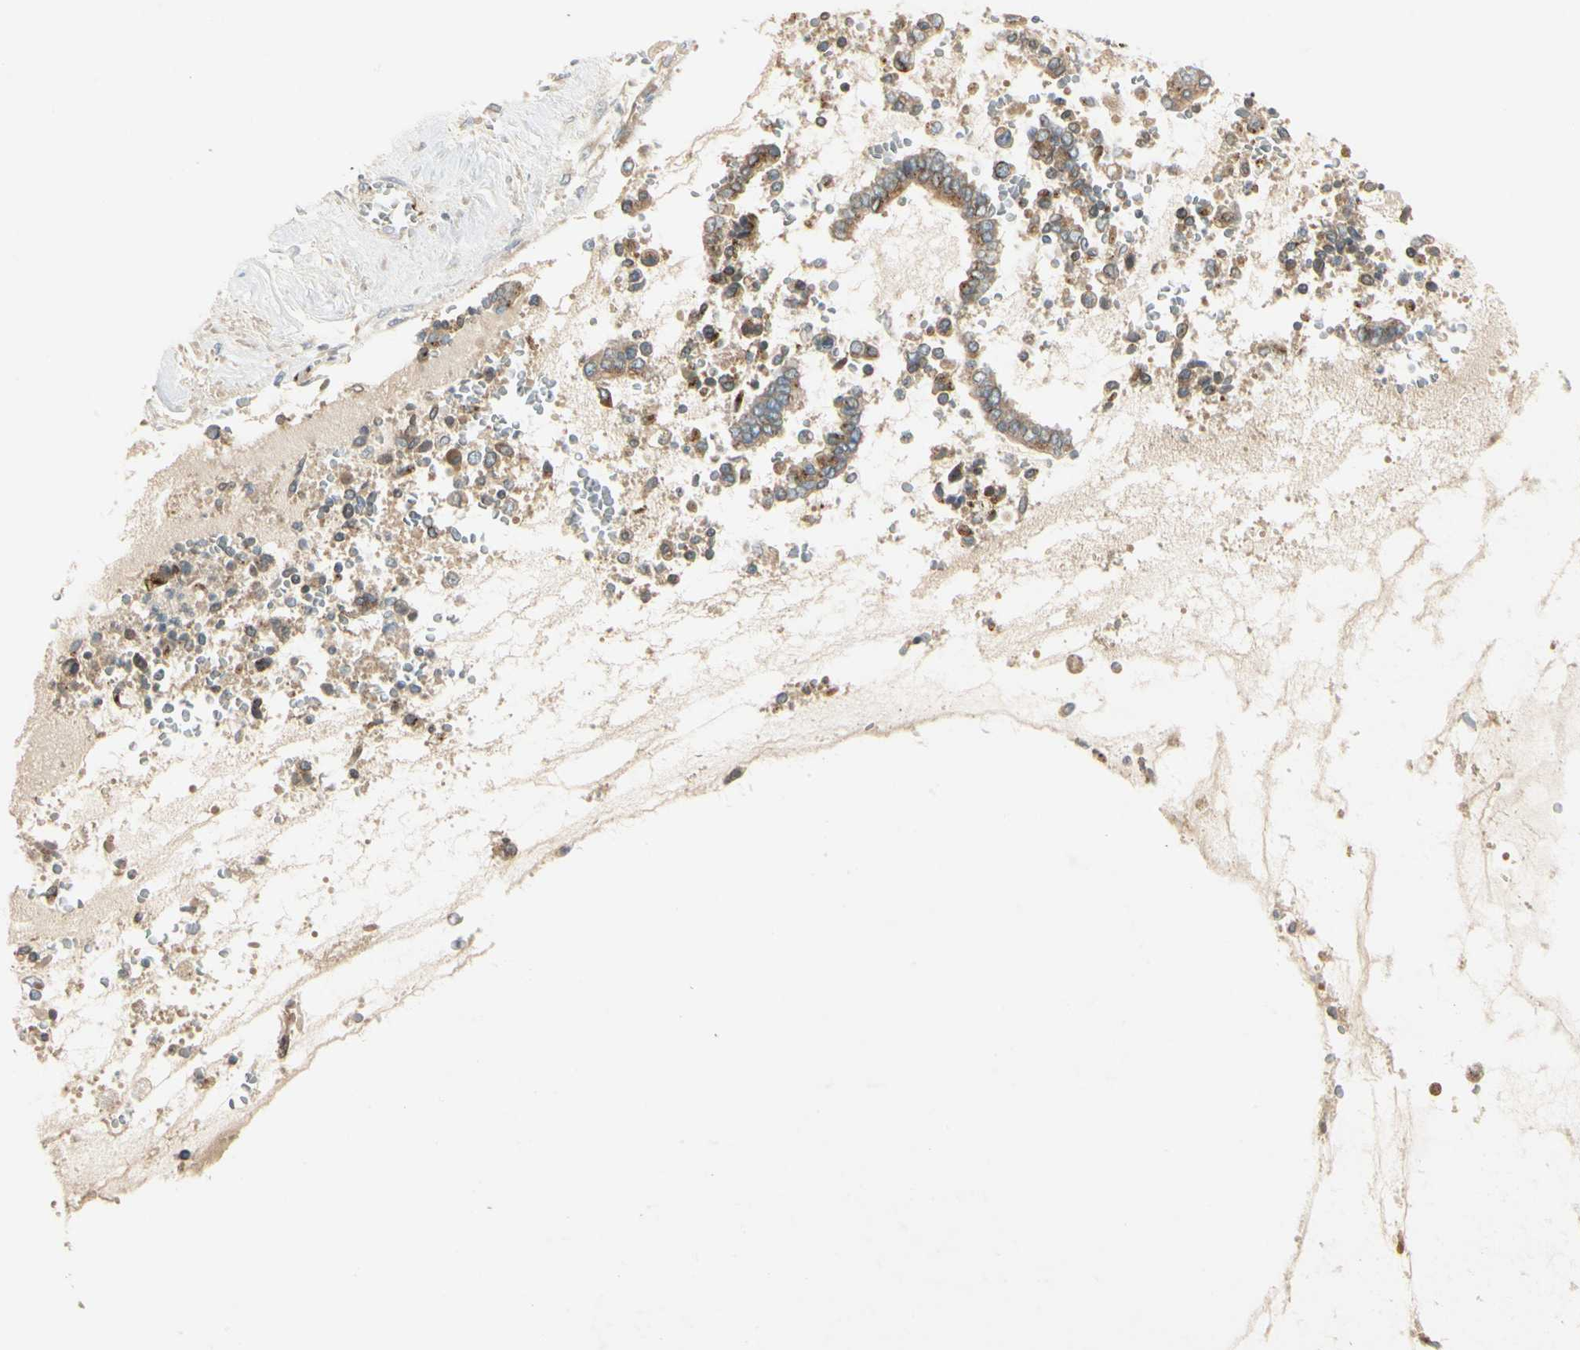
{"staining": {"intensity": "moderate", "quantity": ">75%", "location": "cytoplasmic/membranous"}, "tissue": "cervical cancer", "cell_type": "Tumor cells", "image_type": "cancer", "snomed": [{"axis": "morphology", "description": "Adenocarcinoma, NOS"}, {"axis": "topography", "description": "Cervix"}], "caption": "Immunohistochemical staining of human adenocarcinoma (cervical) shows medium levels of moderate cytoplasmic/membranous expression in approximately >75% of tumor cells.", "gene": "MANSC1", "patient": {"sex": "female", "age": 44}}